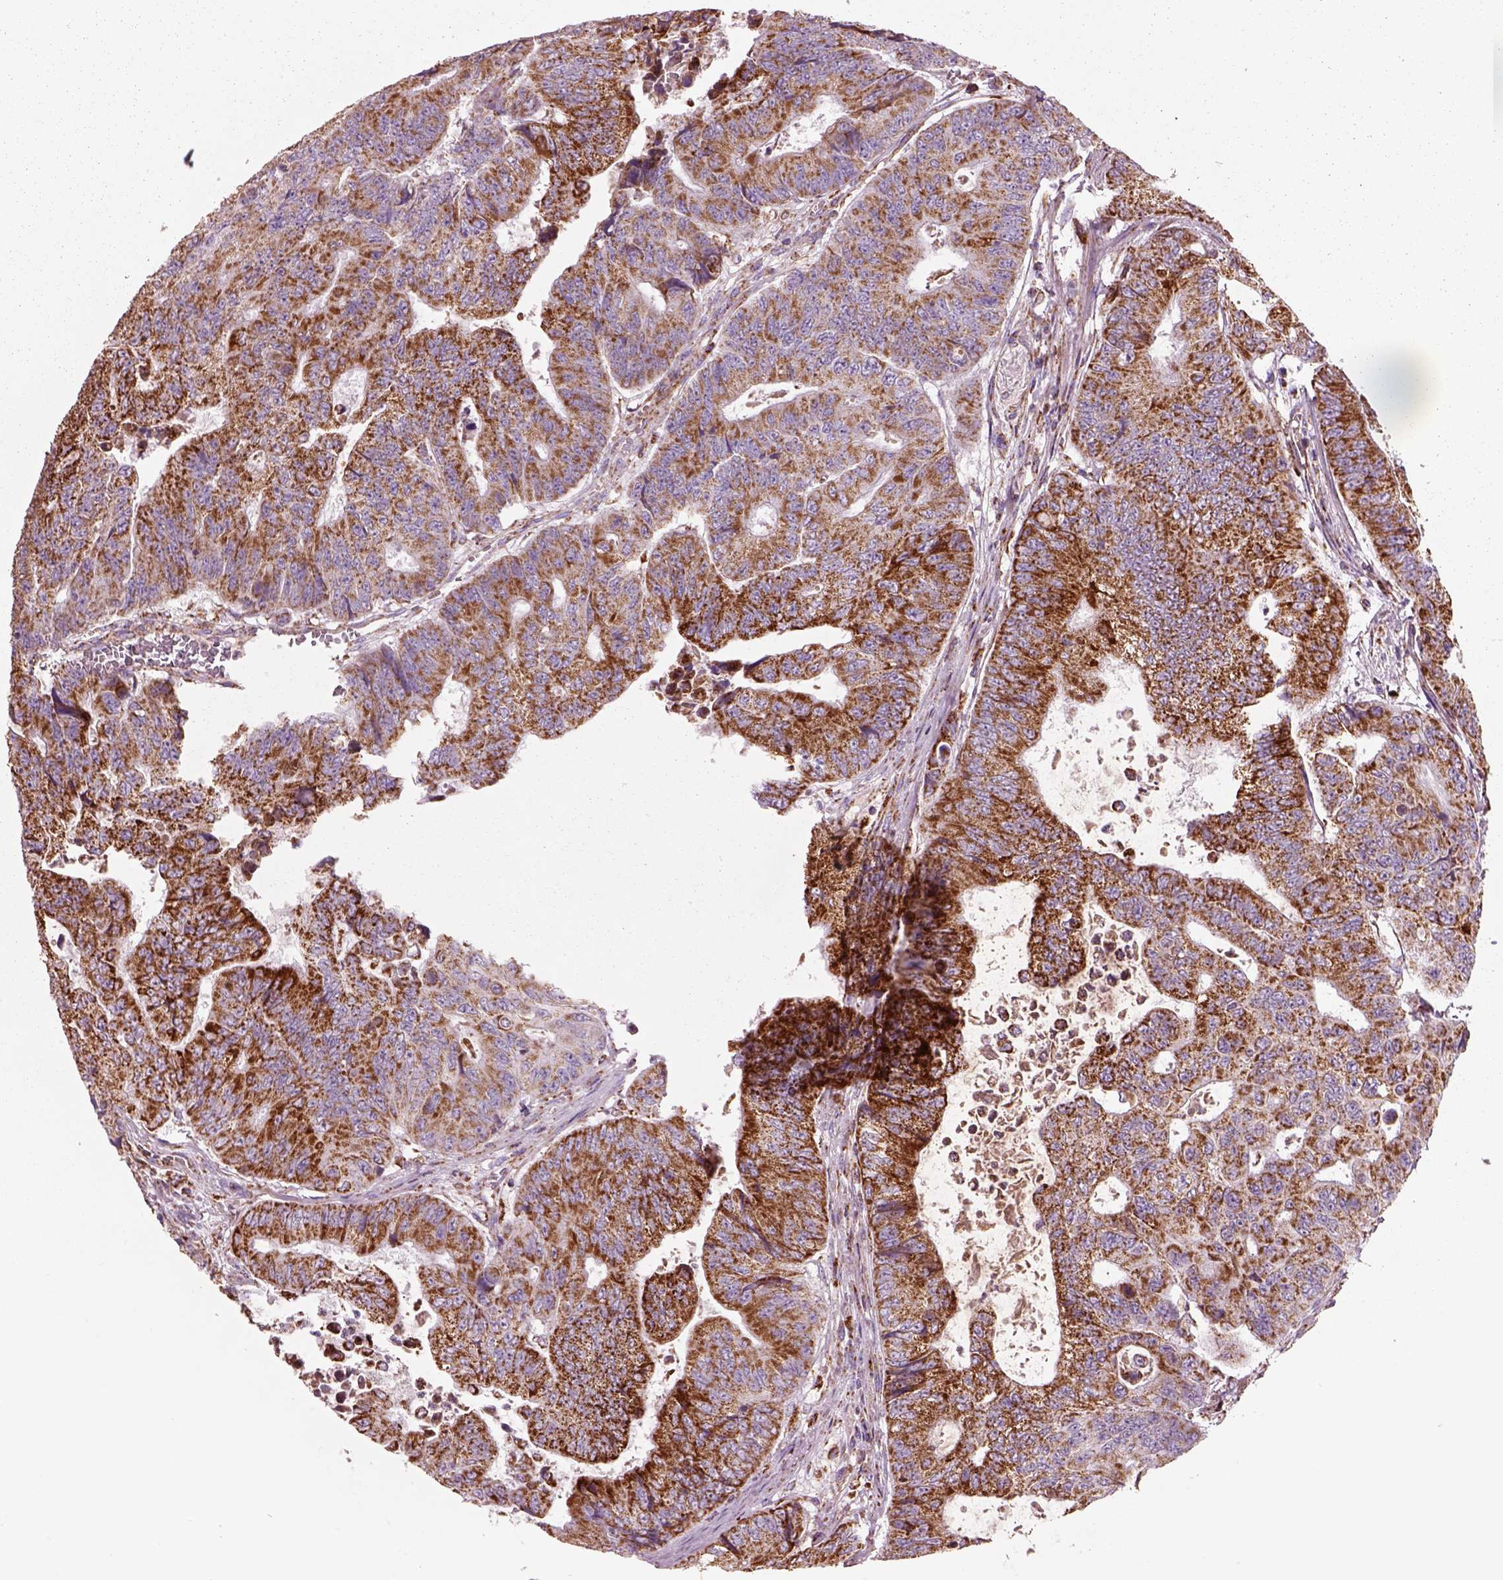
{"staining": {"intensity": "strong", "quantity": ">75%", "location": "cytoplasmic/membranous"}, "tissue": "colorectal cancer", "cell_type": "Tumor cells", "image_type": "cancer", "snomed": [{"axis": "morphology", "description": "Adenocarcinoma, NOS"}, {"axis": "topography", "description": "Colon"}], "caption": "A photomicrograph of human adenocarcinoma (colorectal) stained for a protein displays strong cytoplasmic/membranous brown staining in tumor cells.", "gene": "SLC25A24", "patient": {"sex": "female", "age": 48}}